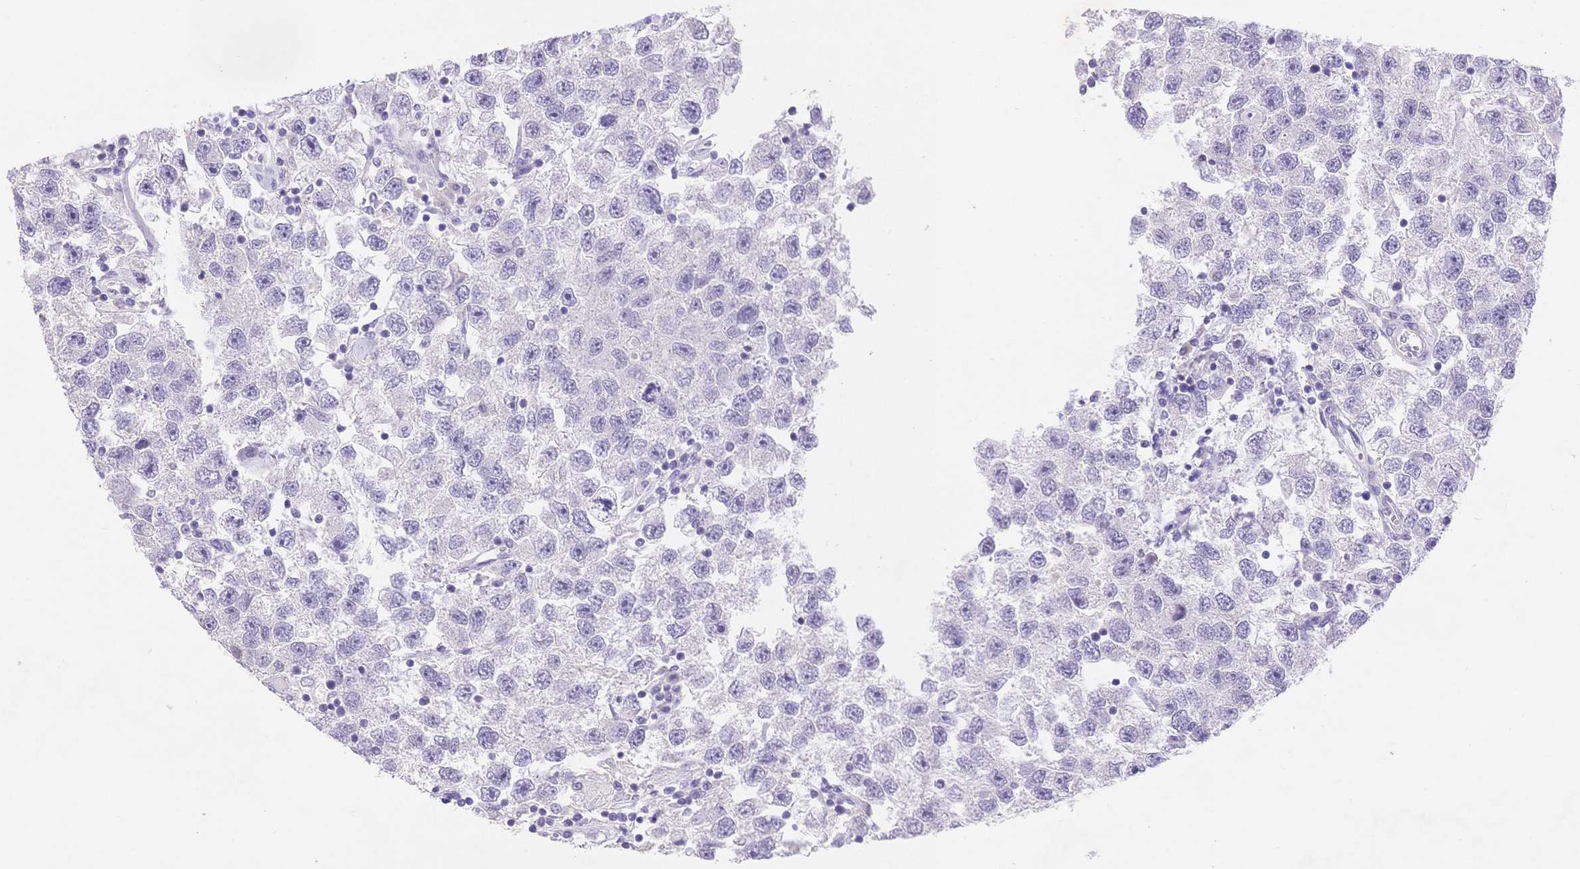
{"staining": {"intensity": "negative", "quantity": "none", "location": "none"}, "tissue": "testis cancer", "cell_type": "Tumor cells", "image_type": "cancer", "snomed": [{"axis": "morphology", "description": "Seminoma, NOS"}, {"axis": "topography", "description": "Testis"}], "caption": "Tumor cells are negative for protein expression in human testis seminoma.", "gene": "MYOM1", "patient": {"sex": "male", "age": 26}}